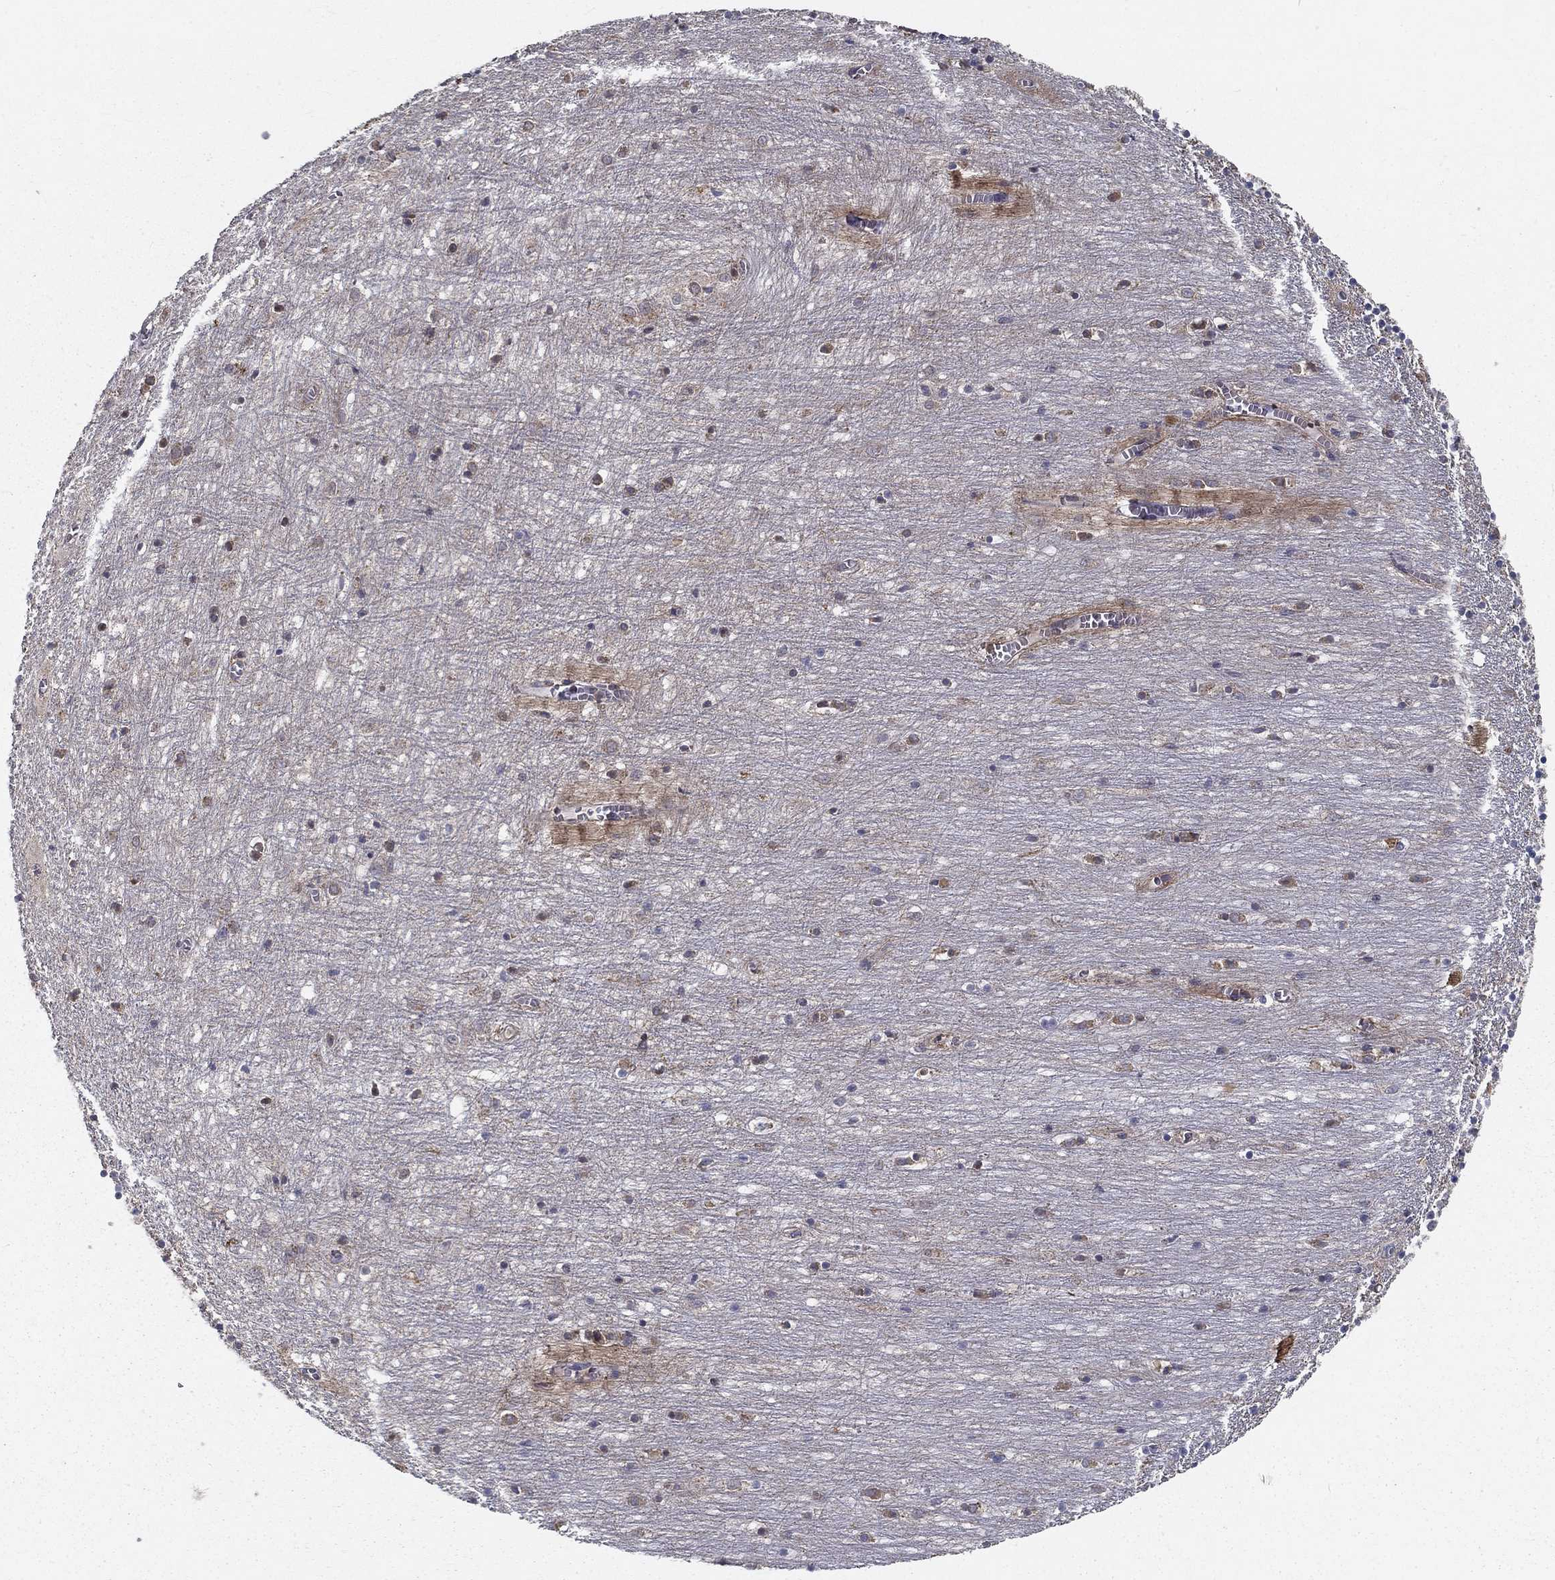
{"staining": {"intensity": "negative", "quantity": "none", "location": "none"}, "tissue": "cerebellum", "cell_type": "Cells in granular layer", "image_type": "normal", "snomed": [{"axis": "morphology", "description": "Normal tissue, NOS"}, {"axis": "topography", "description": "Cerebellum"}], "caption": "This is an immunohistochemistry (IHC) photomicrograph of unremarkable cerebellum. There is no expression in cells in granular layer.", "gene": "ALDH4A1", "patient": {"sex": "female", "age": 64}}